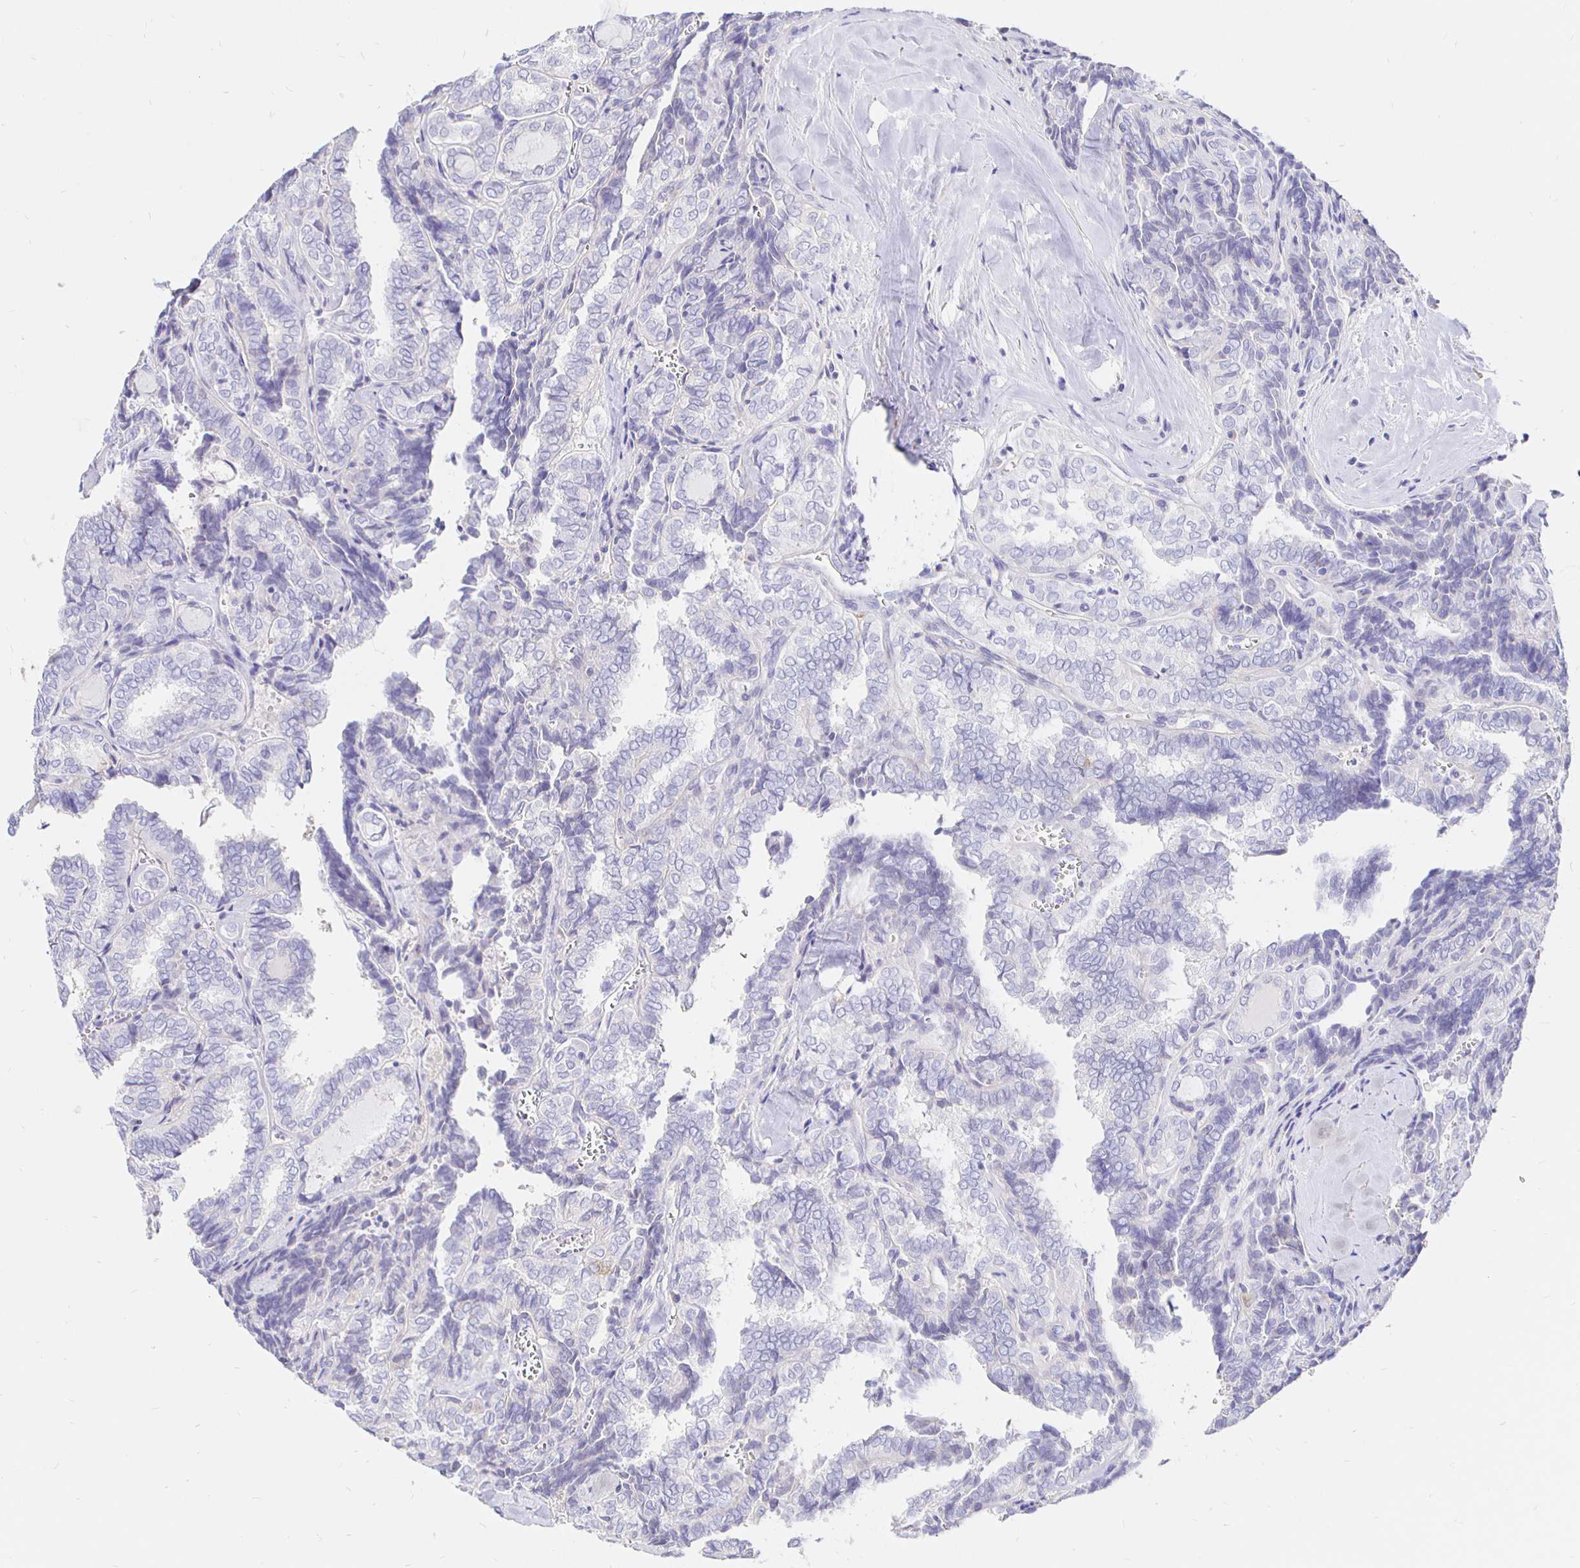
{"staining": {"intensity": "negative", "quantity": "none", "location": "none"}, "tissue": "thyroid cancer", "cell_type": "Tumor cells", "image_type": "cancer", "snomed": [{"axis": "morphology", "description": "Papillary adenocarcinoma, NOS"}, {"axis": "topography", "description": "Thyroid gland"}], "caption": "Immunohistochemistry (IHC) histopathology image of neoplastic tissue: human thyroid cancer stained with DAB displays no significant protein expression in tumor cells.", "gene": "NECAB1", "patient": {"sex": "female", "age": 30}}